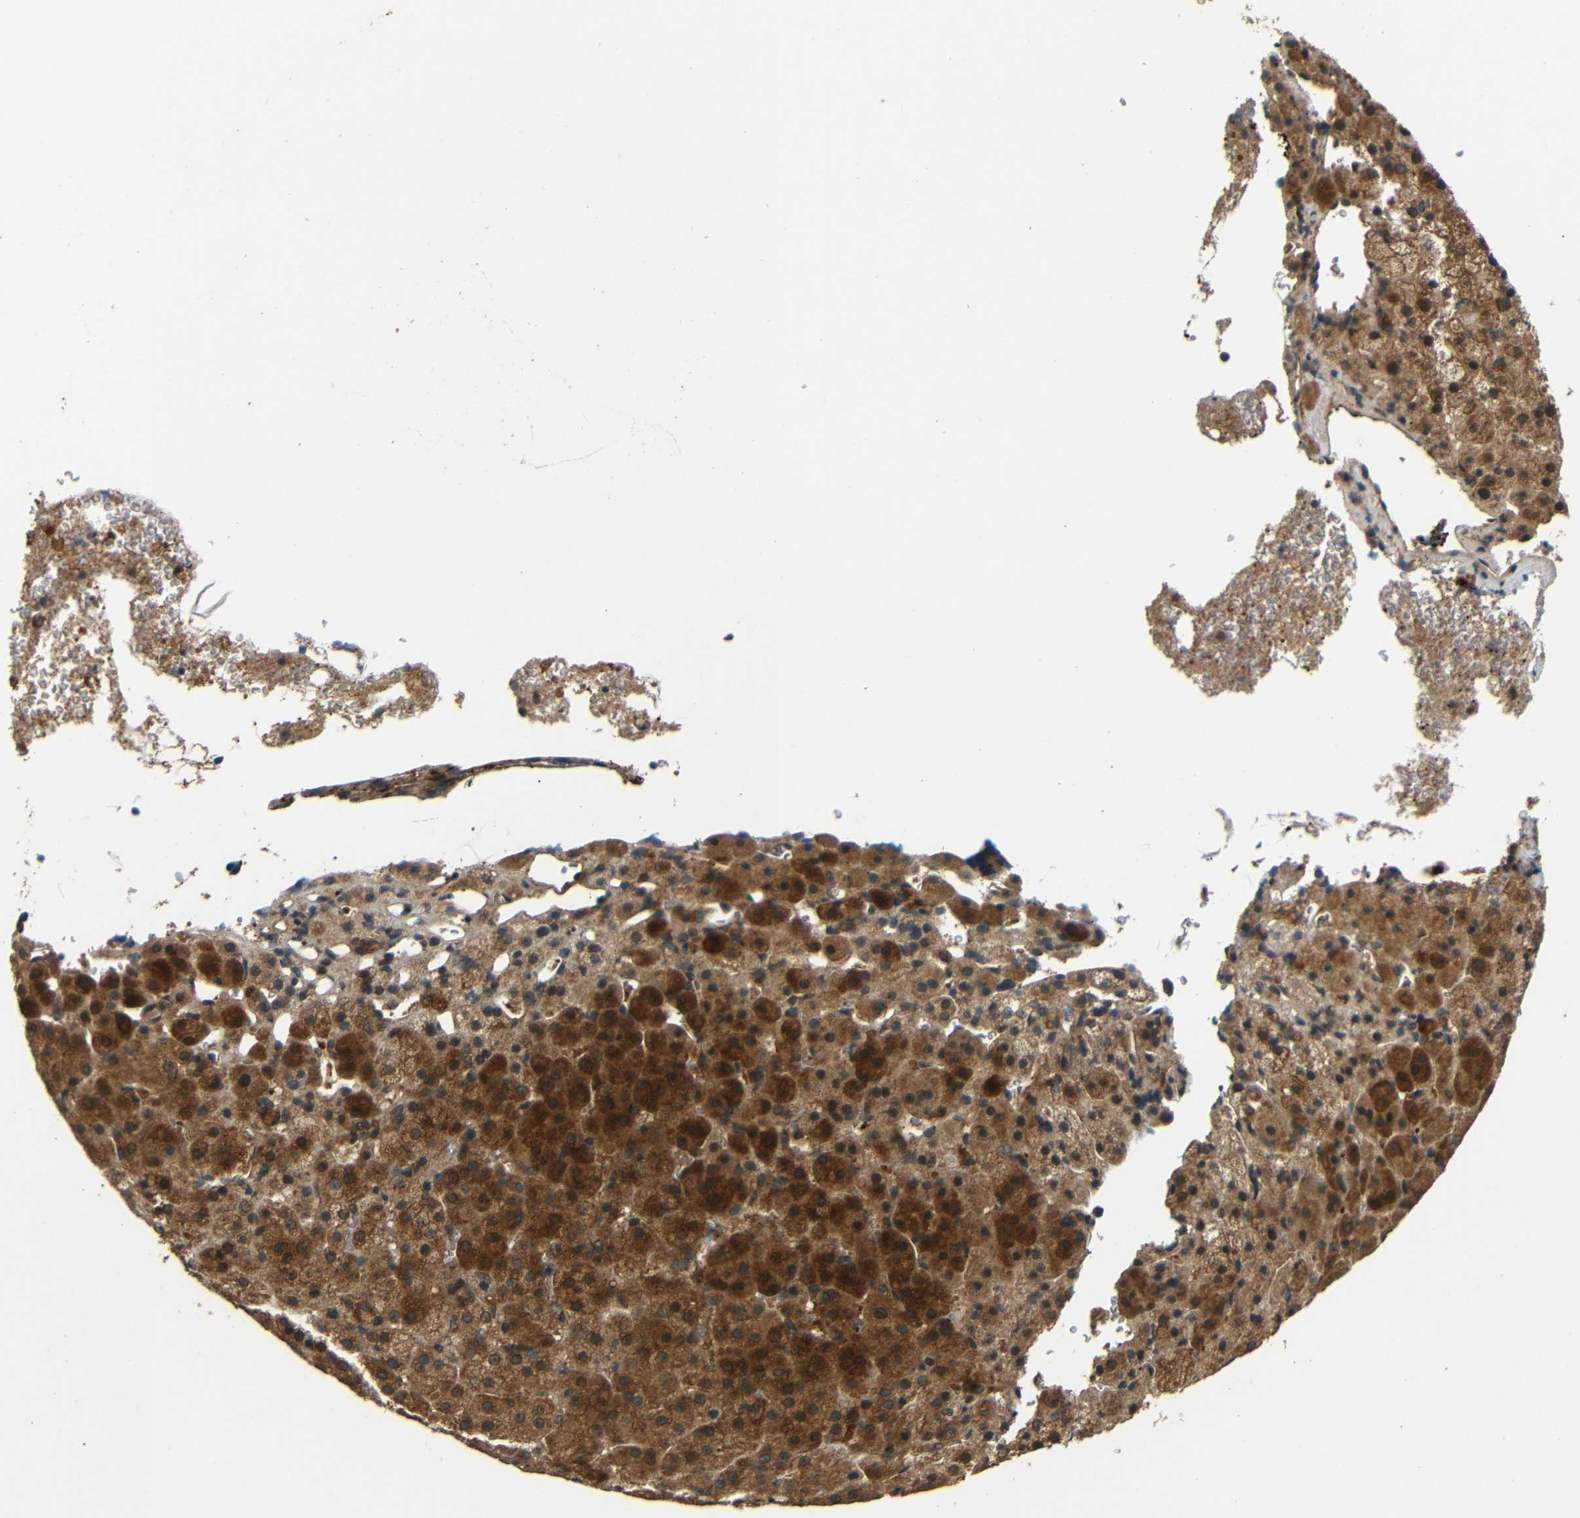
{"staining": {"intensity": "moderate", "quantity": ">75%", "location": "cytoplasmic/membranous"}, "tissue": "adrenal gland", "cell_type": "Glandular cells", "image_type": "normal", "snomed": [{"axis": "morphology", "description": "Normal tissue, NOS"}, {"axis": "topography", "description": "Adrenal gland"}], "caption": "Moderate cytoplasmic/membranous protein positivity is present in approximately >75% of glandular cells in adrenal gland. The staining is performed using DAB brown chromogen to label protein expression. The nuclei are counter-stained blue using hematoxylin.", "gene": "EPHB2", "patient": {"sex": "female", "age": 57}}